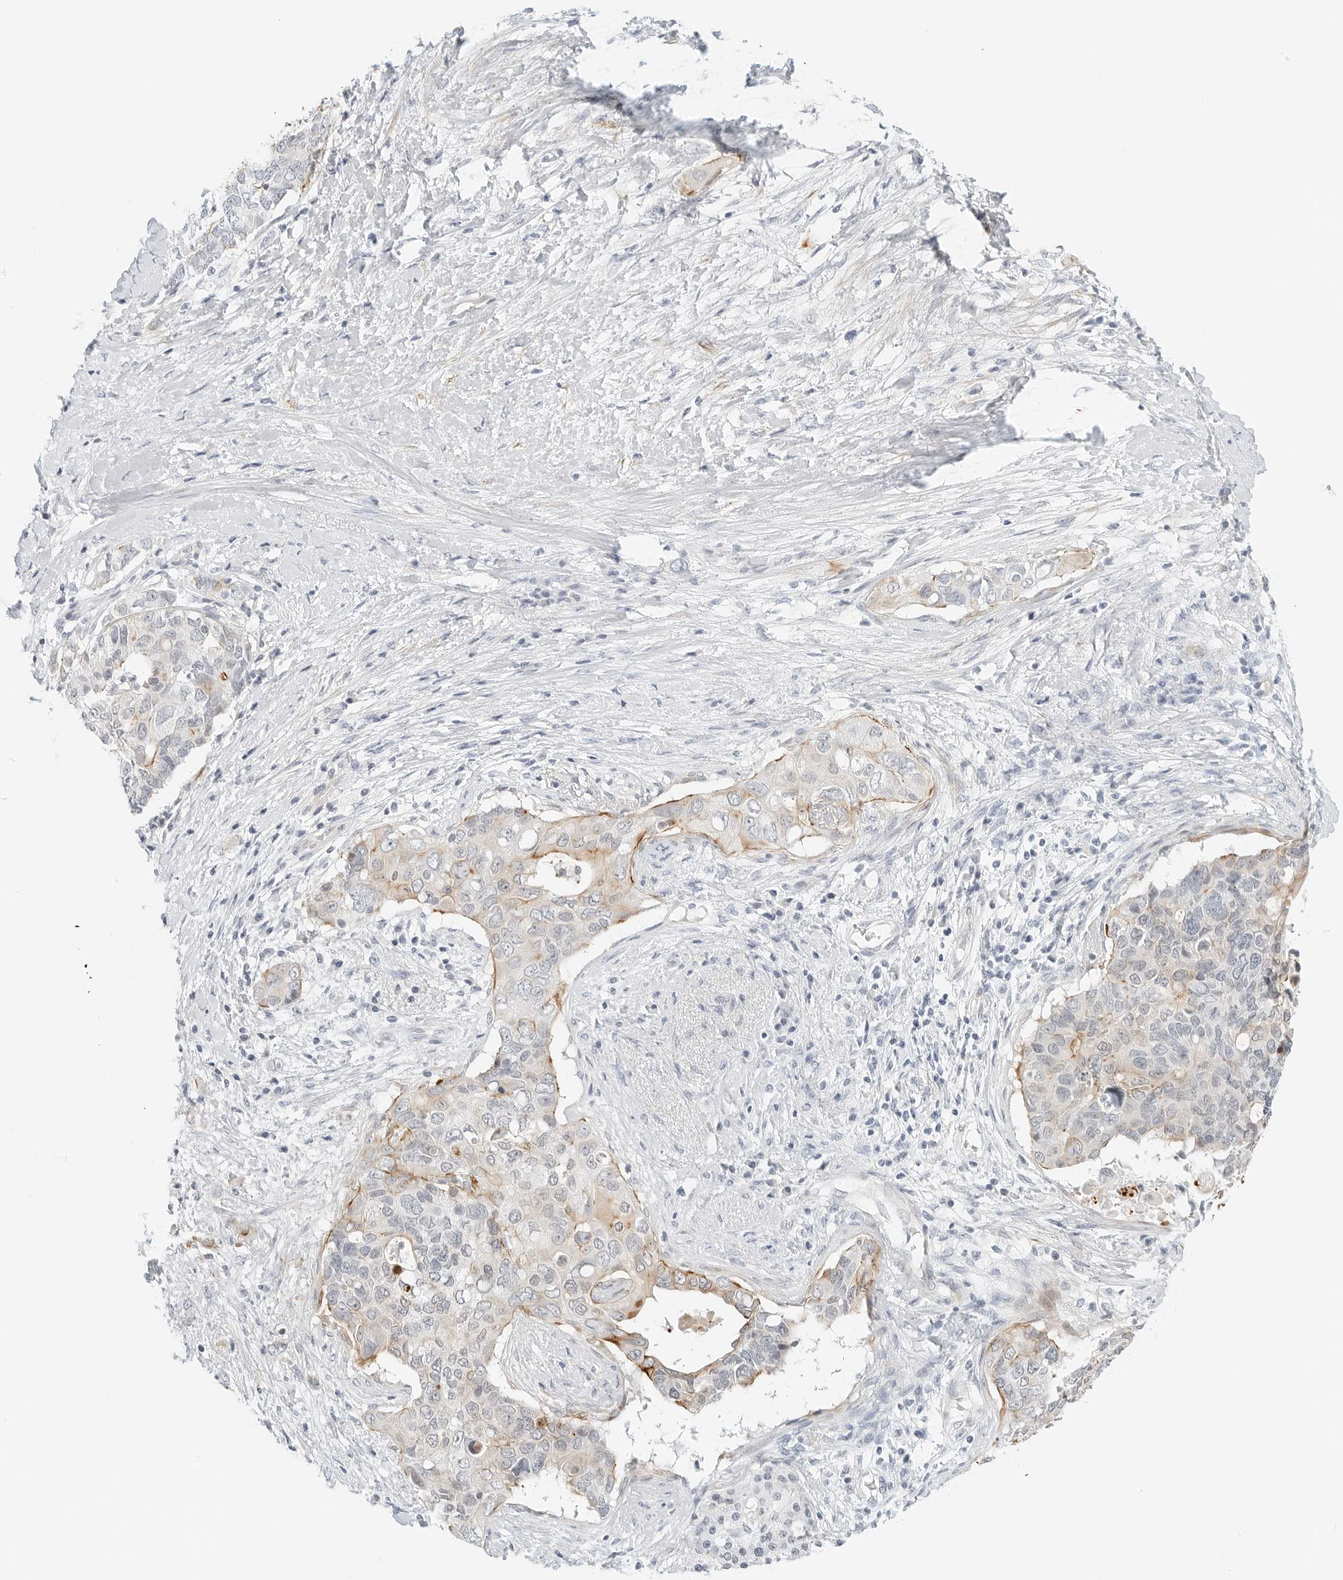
{"staining": {"intensity": "moderate", "quantity": "<25%", "location": "cytoplasmic/membranous"}, "tissue": "pancreatic cancer", "cell_type": "Tumor cells", "image_type": "cancer", "snomed": [{"axis": "morphology", "description": "Adenocarcinoma, NOS"}, {"axis": "topography", "description": "Pancreas"}], "caption": "Immunohistochemistry (IHC) staining of pancreatic adenocarcinoma, which shows low levels of moderate cytoplasmic/membranous positivity in about <25% of tumor cells indicating moderate cytoplasmic/membranous protein staining. The staining was performed using DAB (3,3'-diaminobenzidine) (brown) for protein detection and nuclei were counterstained in hematoxylin (blue).", "gene": "IQCC", "patient": {"sex": "female", "age": 56}}